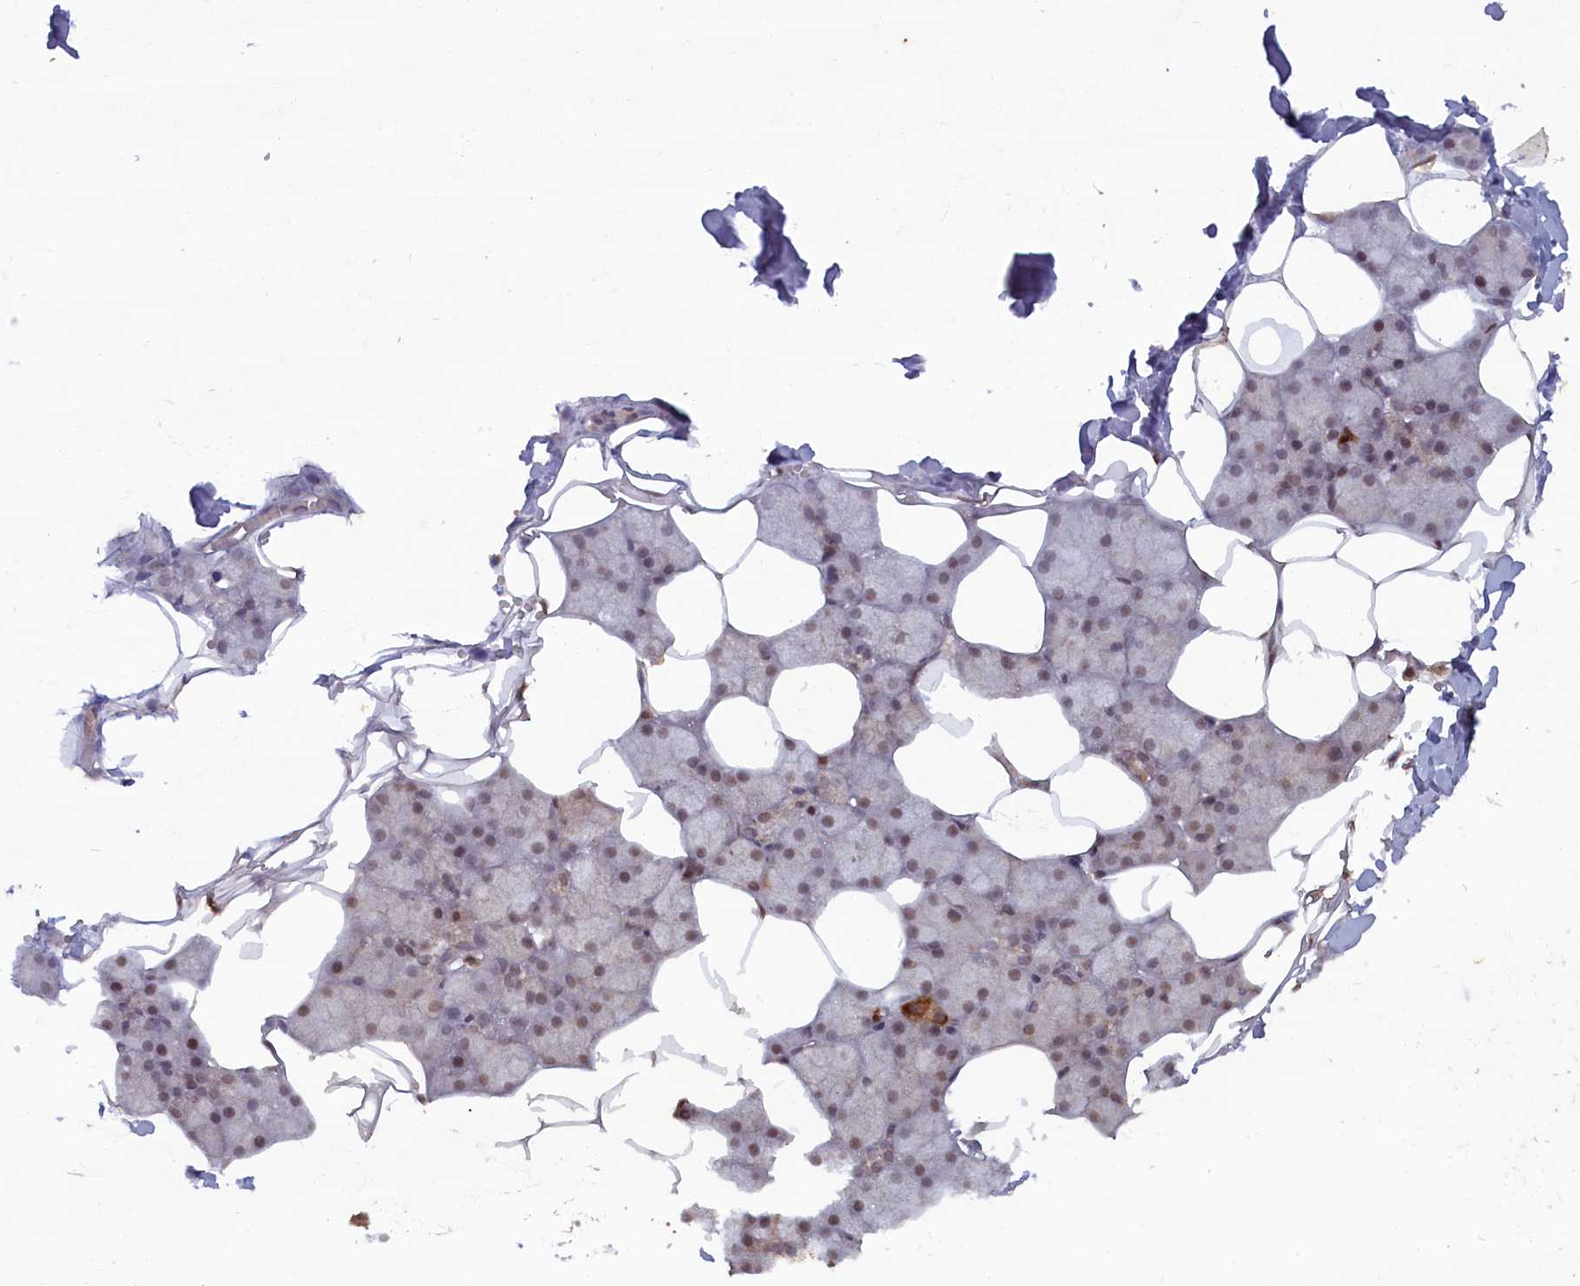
{"staining": {"intensity": "moderate", "quantity": "25%-75%", "location": "cytoplasmic/membranous,nuclear"}, "tissue": "salivary gland", "cell_type": "Glandular cells", "image_type": "normal", "snomed": [{"axis": "morphology", "description": "Normal tissue, NOS"}, {"axis": "topography", "description": "Salivary gland"}], "caption": "Immunohistochemical staining of benign human salivary gland reveals medium levels of moderate cytoplasmic/membranous,nuclear expression in approximately 25%-75% of glandular cells. The staining was performed using DAB to visualize the protein expression in brown, while the nuclei were stained in blue with hematoxylin (Magnification: 20x).", "gene": "HIF3A", "patient": {"sex": "male", "age": 62}}